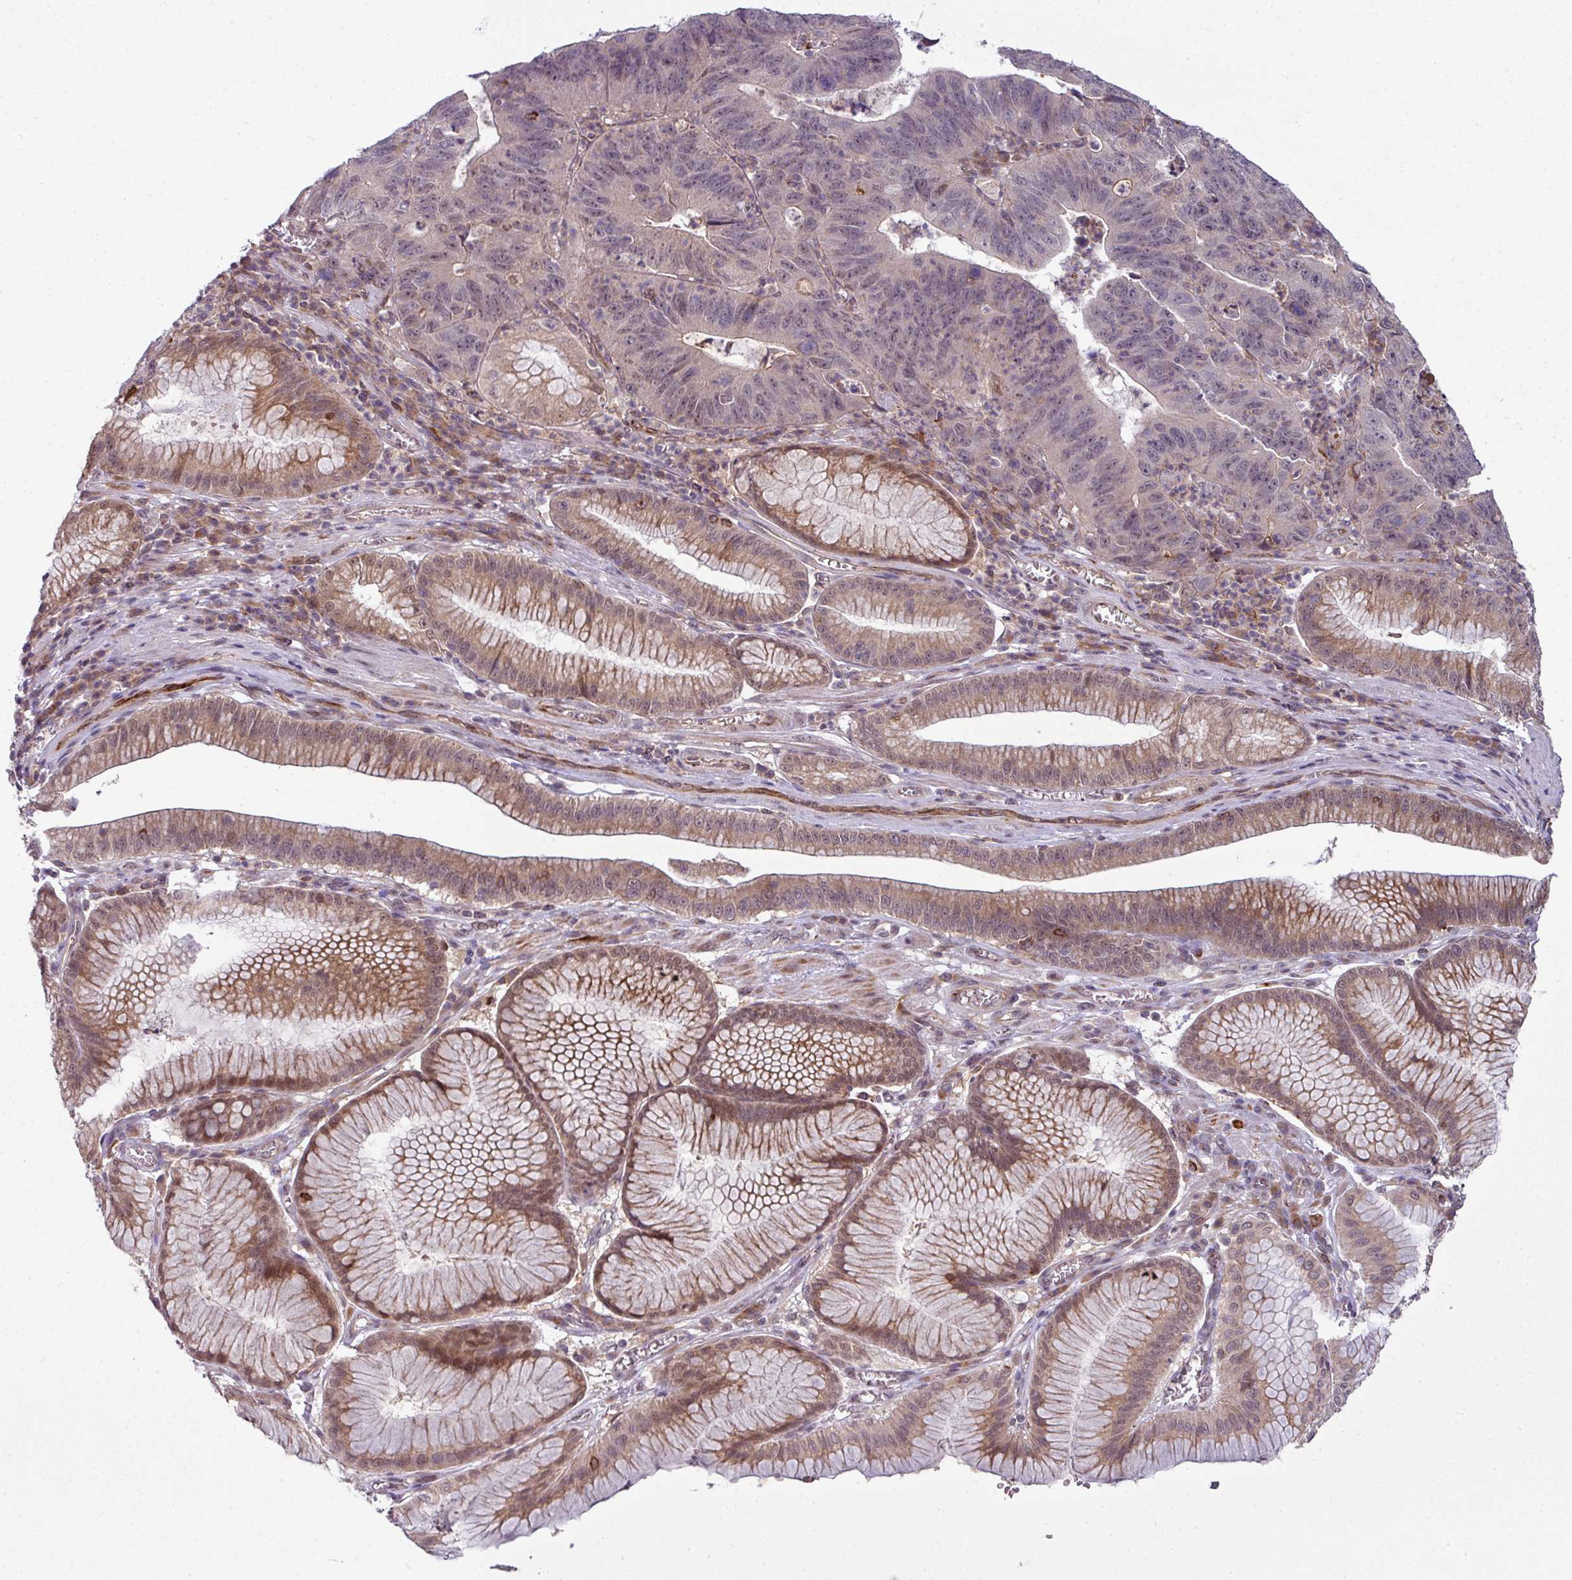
{"staining": {"intensity": "weak", "quantity": "<25%", "location": "nuclear"}, "tissue": "stomach cancer", "cell_type": "Tumor cells", "image_type": "cancer", "snomed": [{"axis": "morphology", "description": "Adenocarcinoma, NOS"}, {"axis": "topography", "description": "Stomach"}], "caption": "This image is of stomach cancer stained with immunohistochemistry to label a protein in brown with the nuclei are counter-stained blue. There is no positivity in tumor cells.", "gene": "ZC2HC1C", "patient": {"sex": "male", "age": 59}}